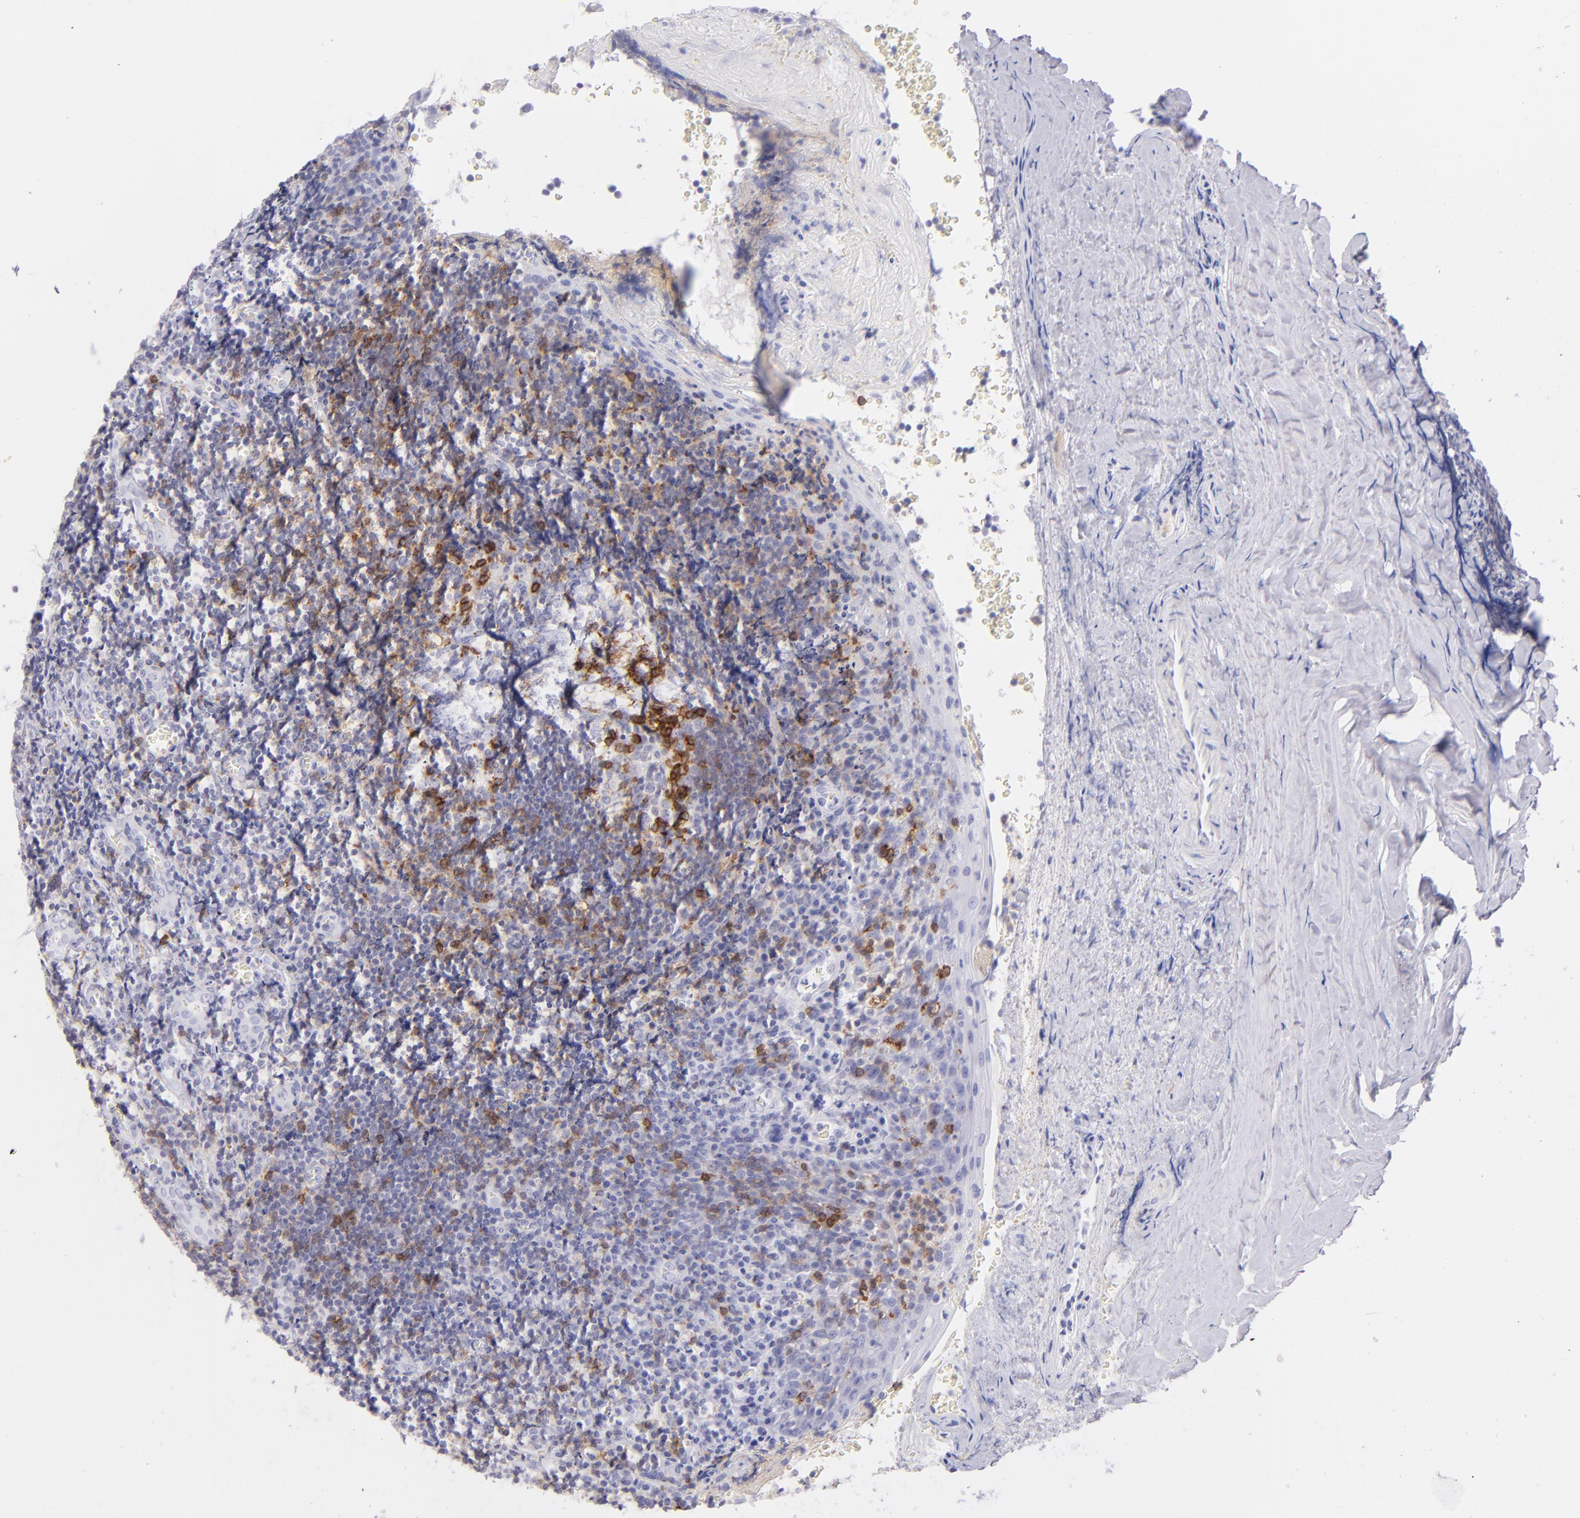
{"staining": {"intensity": "strong", "quantity": "<25%", "location": "cytoplasmic/membranous"}, "tissue": "tonsil", "cell_type": "Germinal center cells", "image_type": "normal", "snomed": [{"axis": "morphology", "description": "Normal tissue, NOS"}, {"axis": "topography", "description": "Tonsil"}], "caption": "Germinal center cells demonstrate medium levels of strong cytoplasmic/membranous positivity in approximately <25% of cells in benign human tonsil. The protein is shown in brown color, while the nuclei are stained blue.", "gene": "CD69", "patient": {"sex": "male", "age": 20}}